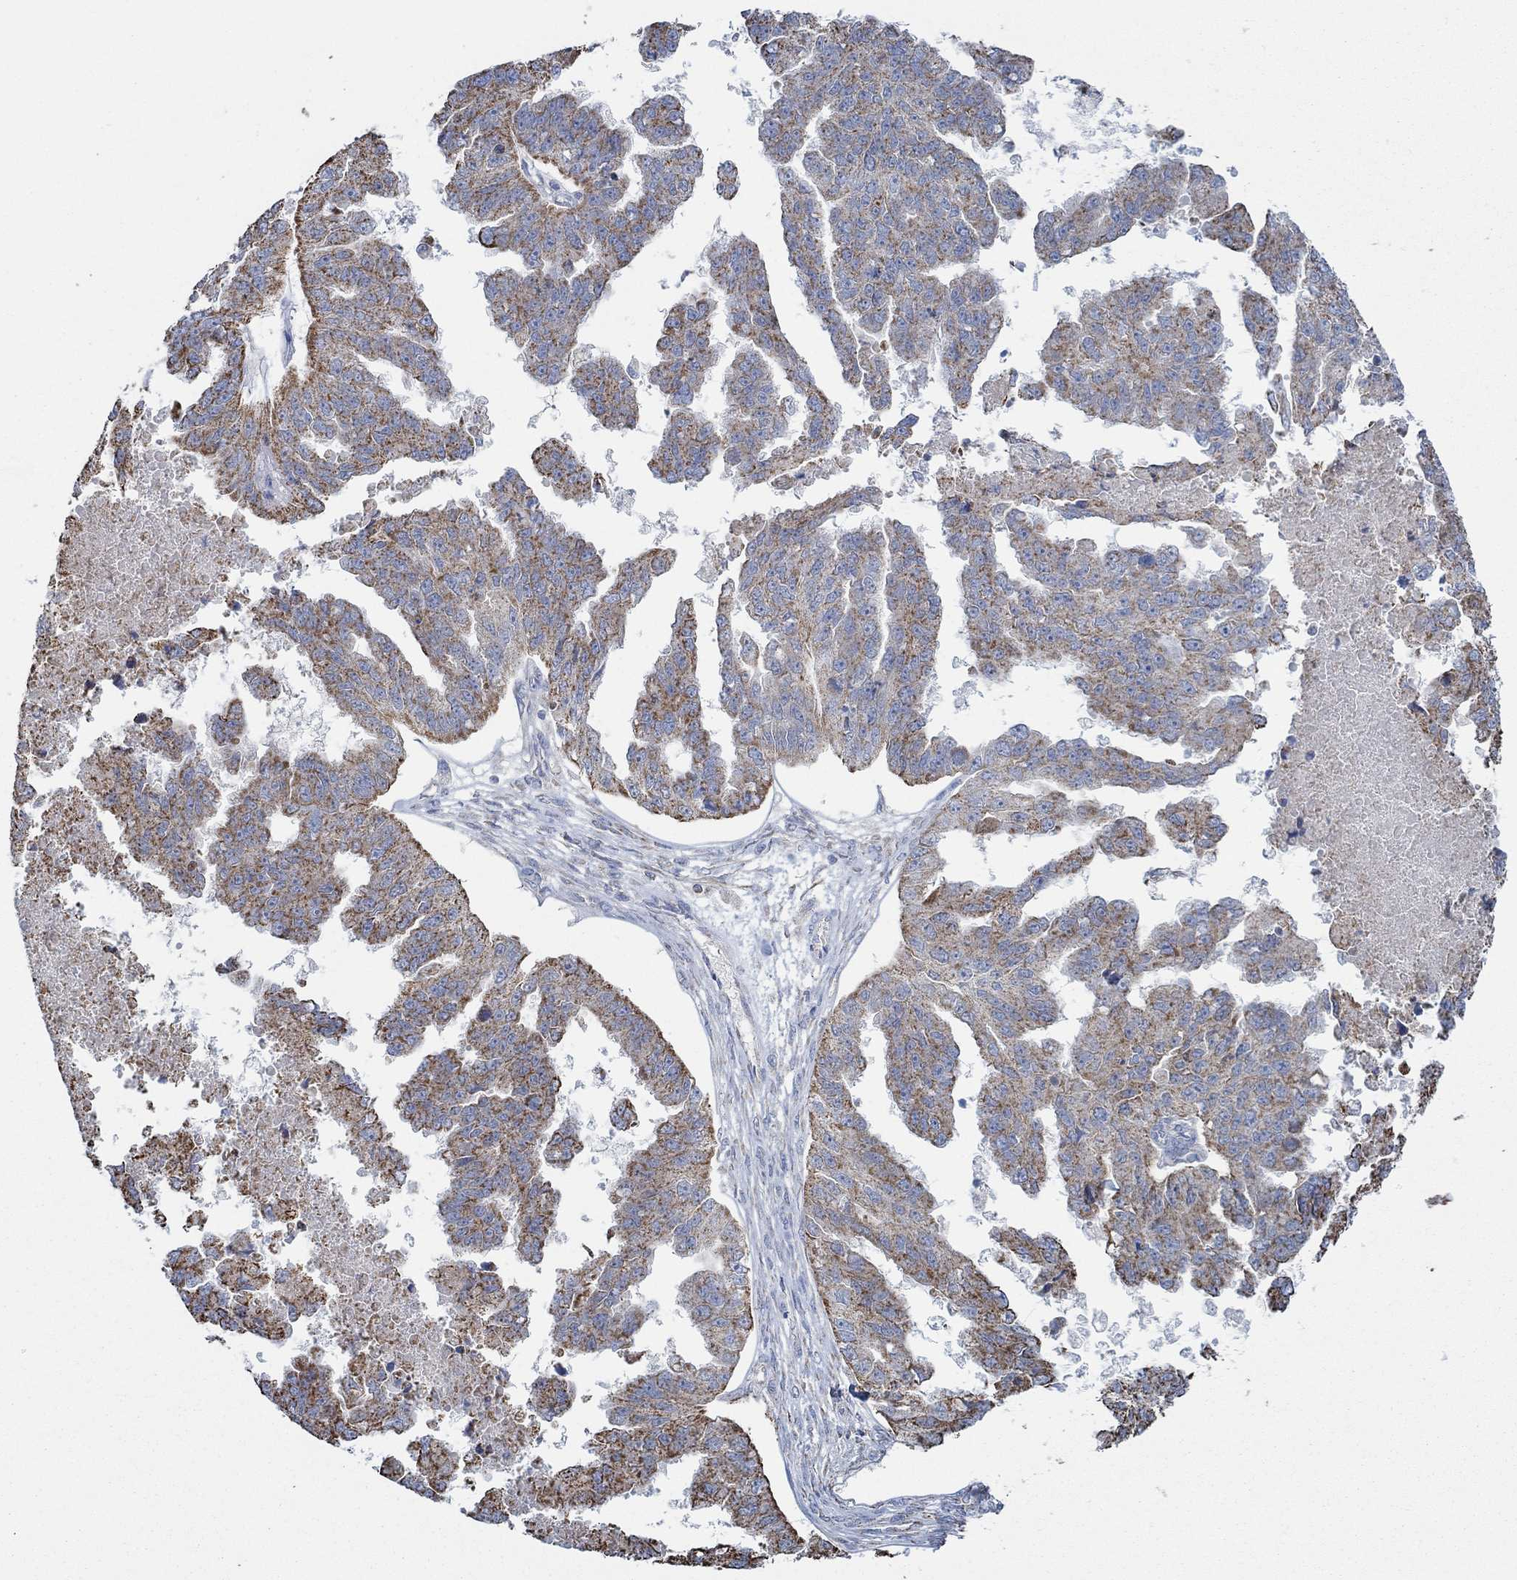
{"staining": {"intensity": "strong", "quantity": "25%-75%", "location": "cytoplasmic/membranous"}, "tissue": "ovarian cancer", "cell_type": "Tumor cells", "image_type": "cancer", "snomed": [{"axis": "morphology", "description": "Cystadenocarcinoma, serous, NOS"}, {"axis": "topography", "description": "Ovary"}], "caption": "IHC of human ovarian cancer (serous cystadenocarcinoma) reveals high levels of strong cytoplasmic/membranous positivity in approximately 25%-75% of tumor cells.", "gene": "GLOD5", "patient": {"sex": "female", "age": 58}}